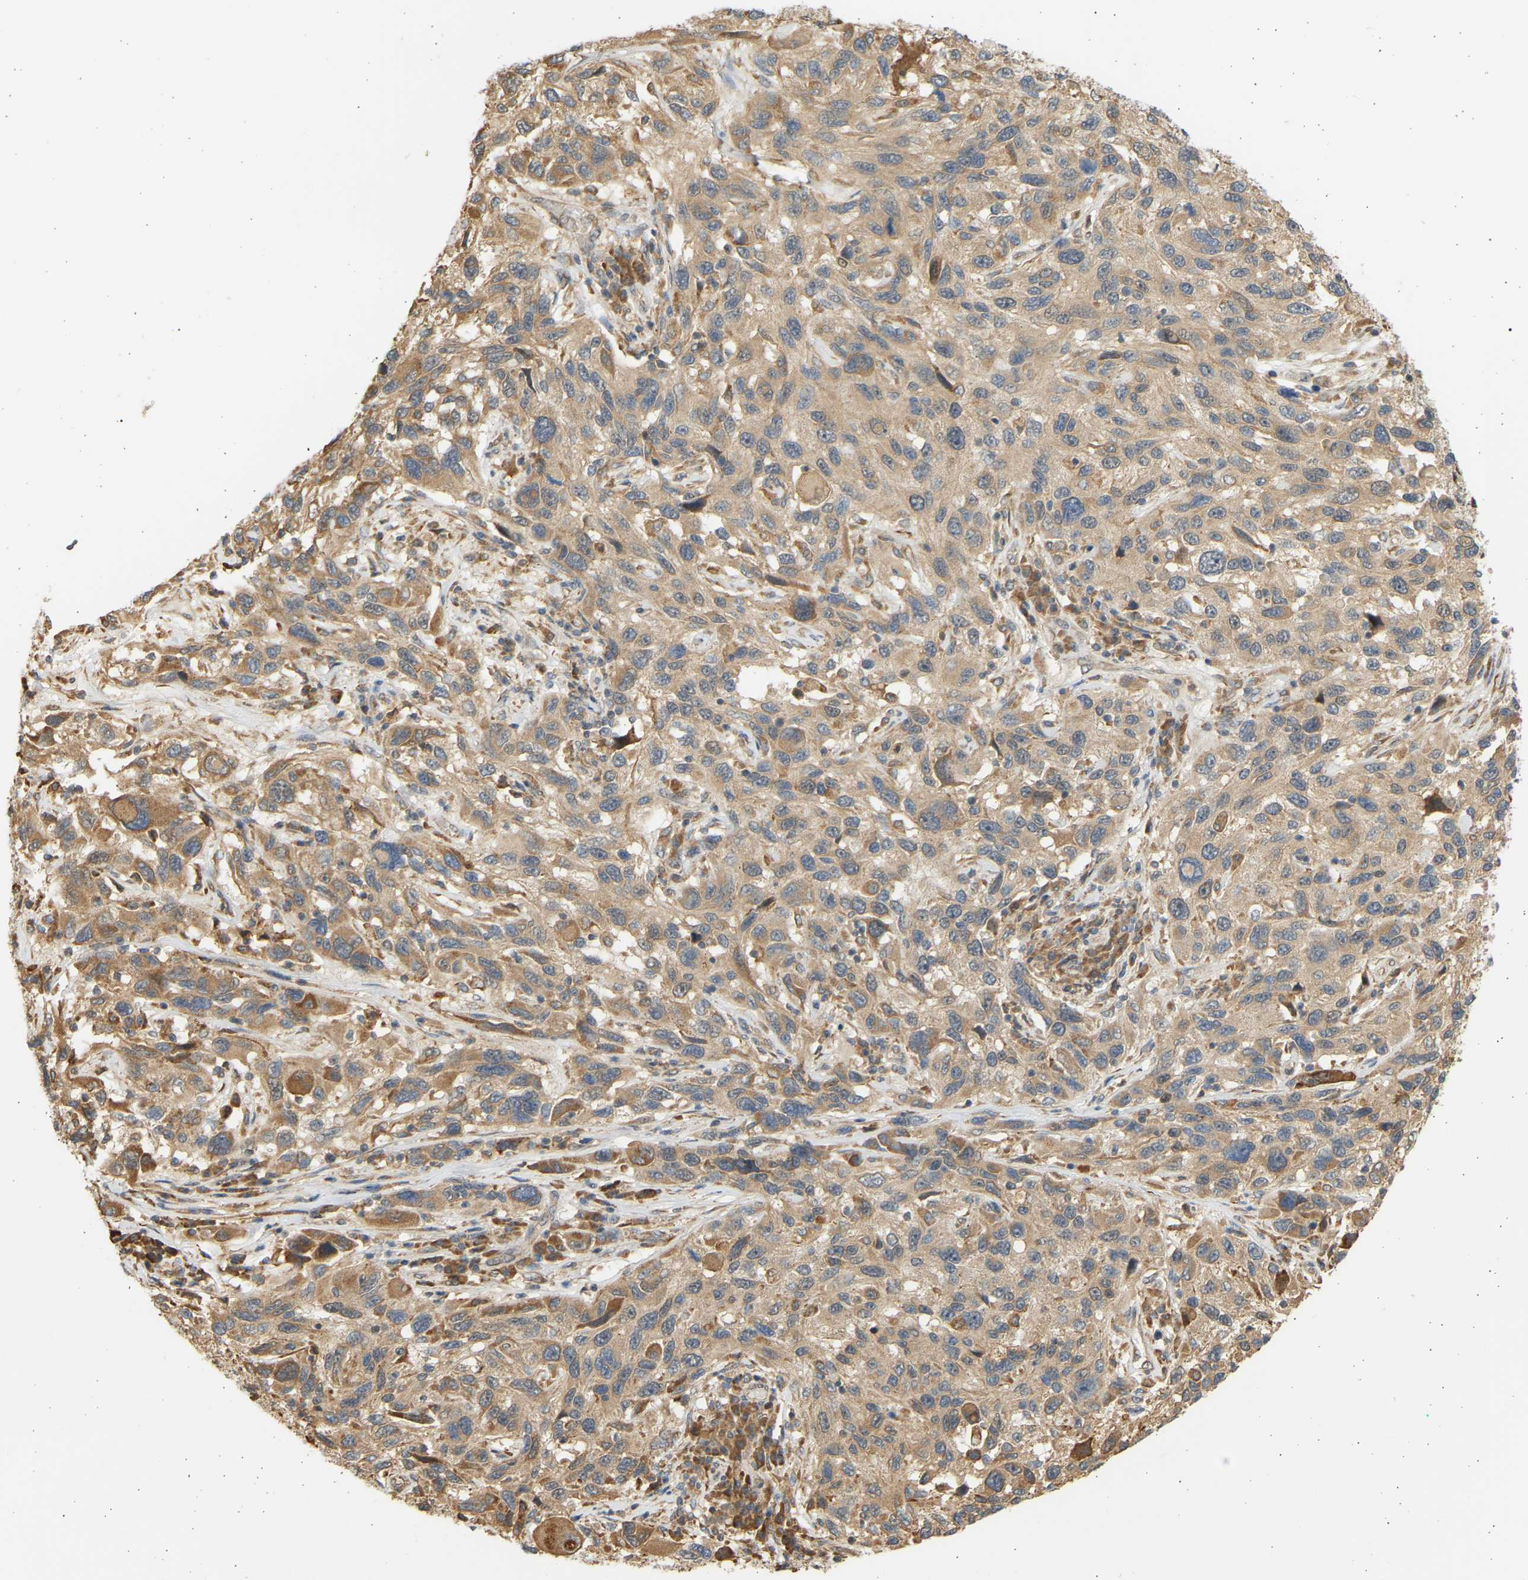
{"staining": {"intensity": "weak", "quantity": ">75%", "location": "cytoplasmic/membranous"}, "tissue": "melanoma", "cell_type": "Tumor cells", "image_type": "cancer", "snomed": [{"axis": "morphology", "description": "Malignant melanoma, NOS"}, {"axis": "topography", "description": "Skin"}], "caption": "A photomicrograph of human melanoma stained for a protein demonstrates weak cytoplasmic/membranous brown staining in tumor cells.", "gene": "B4GALT6", "patient": {"sex": "male", "age": 53}}